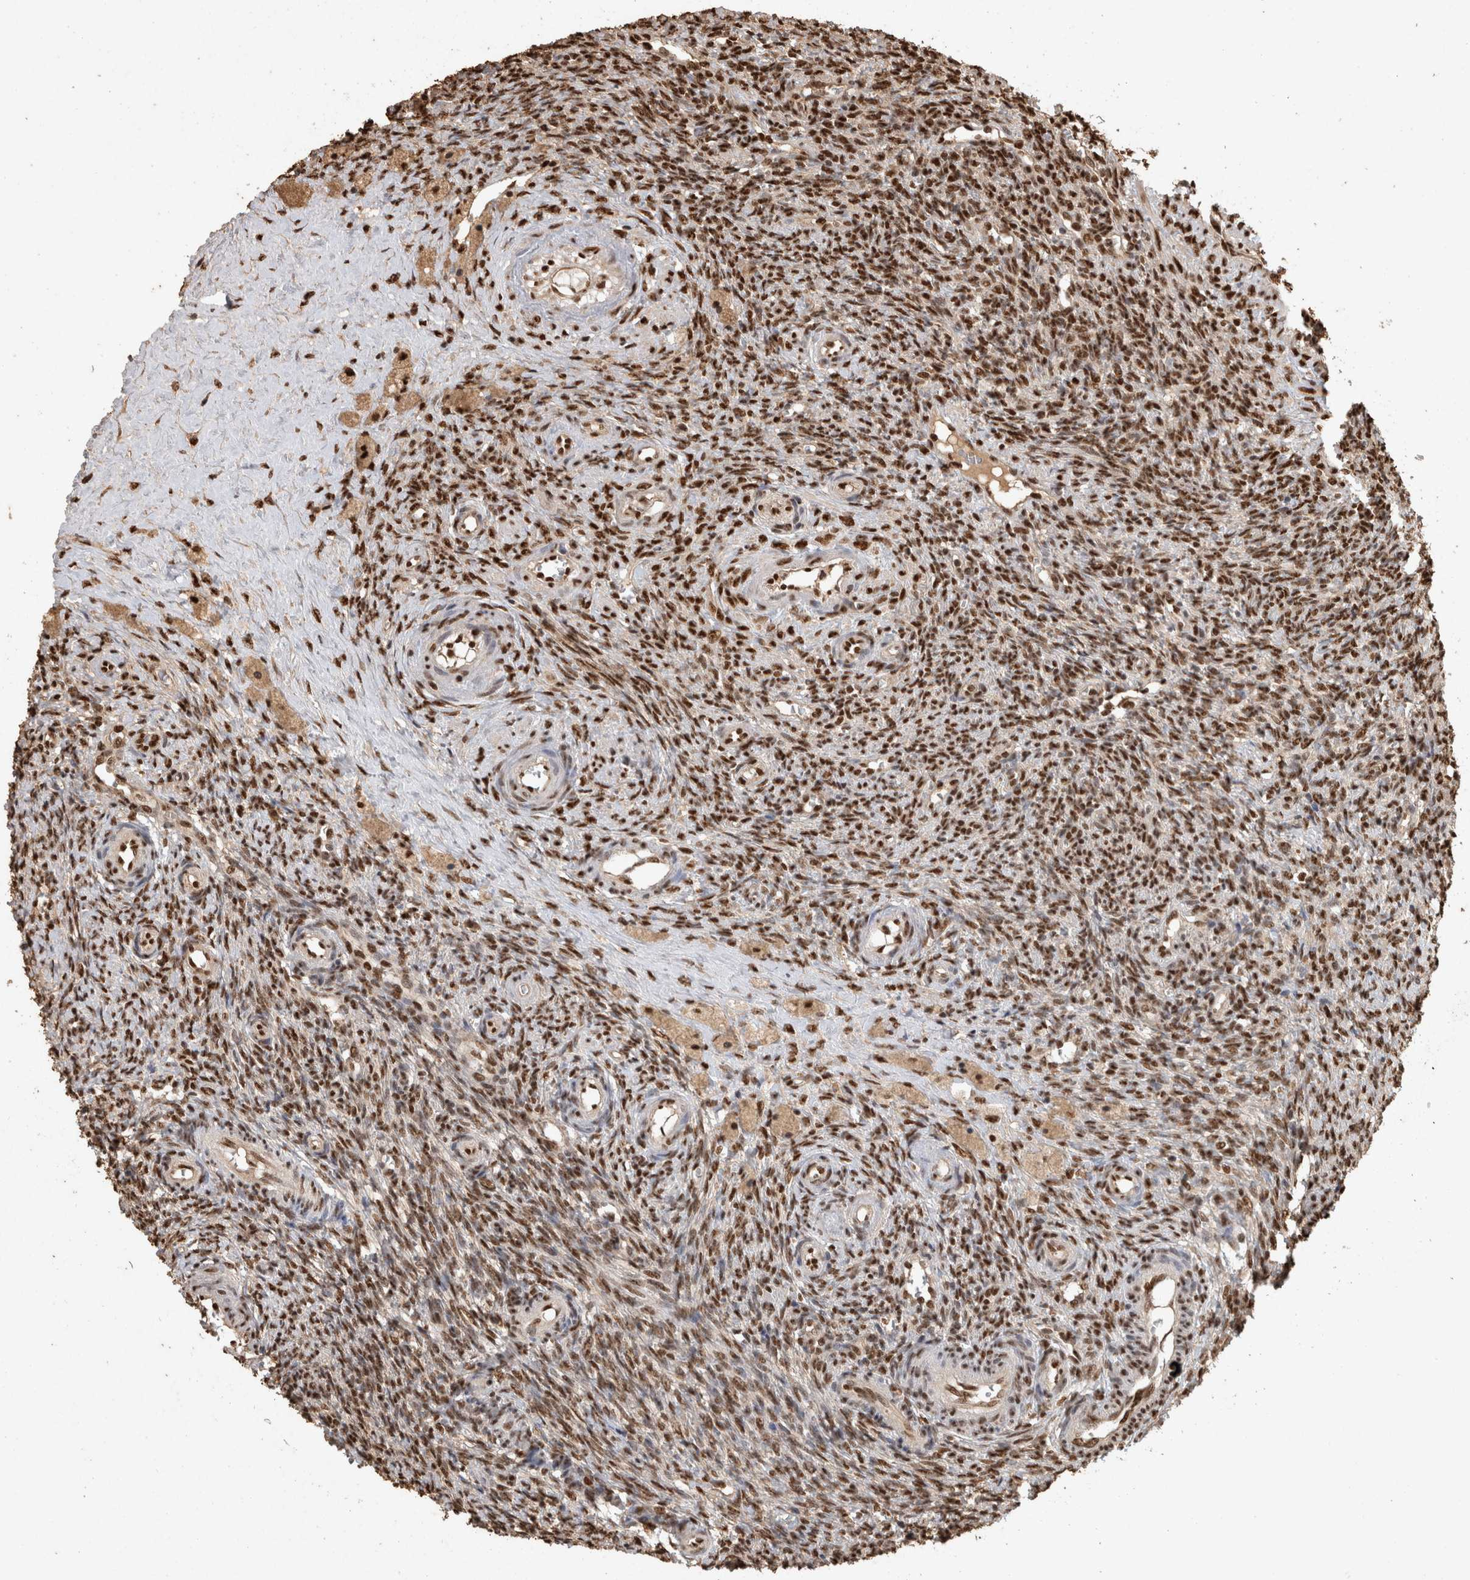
{"staining": {"intensity": "strong", "quantity": ">75%", "location": "nuclear"}, "tissue": "ovary", "cell_type": "Follicle cells", "image_type": "normal", "snomed": [{"axis": "morphology", "description": "Normal tissue, NOS"}, {"axis": "topography", "description": "Ovary"}], "caption": "This photomicrograph shows benign ovary stained with IHC to label a protein in brown. The nuclear of follicle cells show strong positivity for the protein. Nuclei are counter-stained blue.", "gene": "RAD50", "patient": {"sex": "female", "age": 41}}